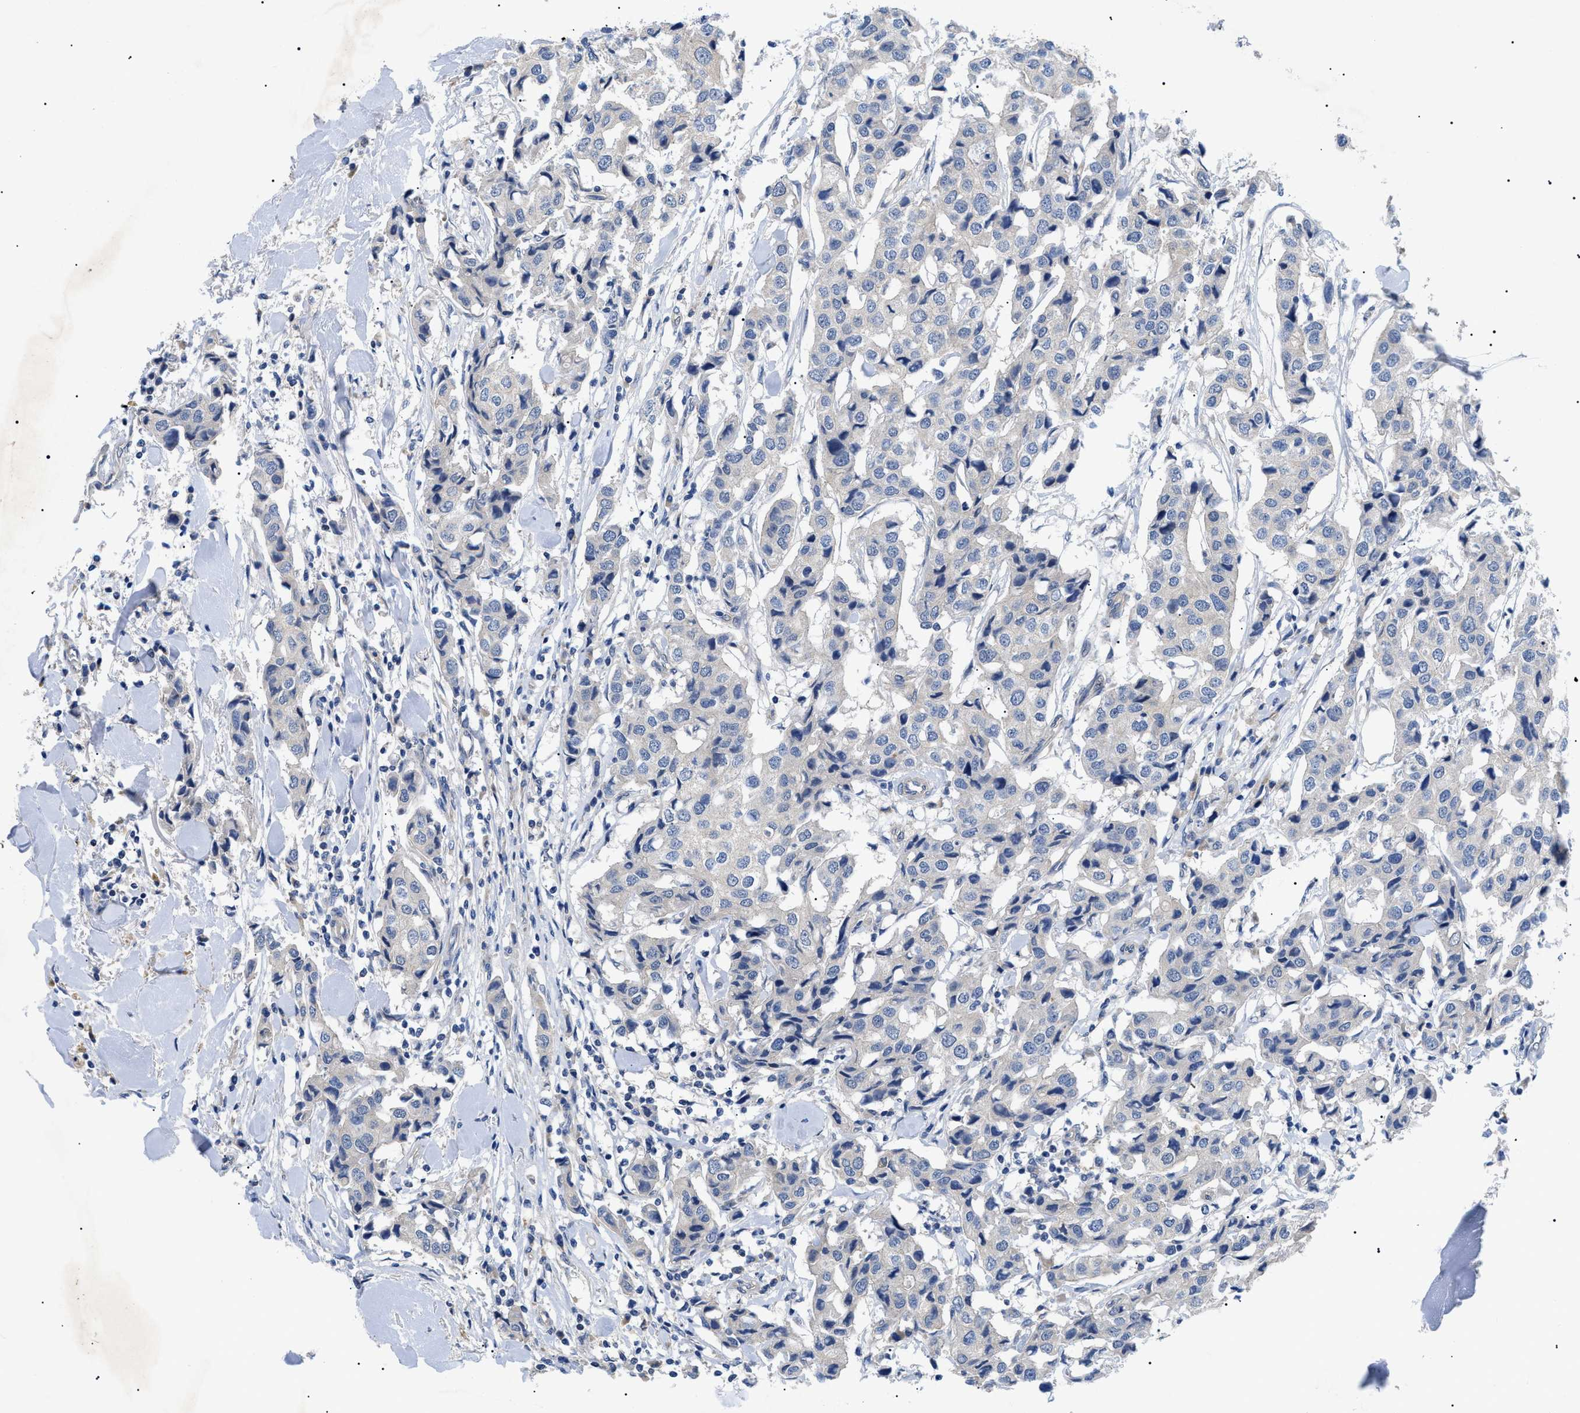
{"staining": {"intensity": "weak", "quantity": "<25%", "location": "cytoplasmic/membranous"}, "tissue": "breast cancer", "cell_type": "Tumor cells", "image_type": "cancer", "snomed": [{"axis": "morphology", "description": "Duct carcinoma"}, {"axis": "topography", "description": "Breast"}], "caption": "Micrograph shows no significant protein positivity in tumor cells of breast cancer (infiltrating ductal carcinoma). (DAB immunohistochemistry (IHC), high magnification).", "gene": "RIPK1", "patient": {"sex": "female", "age": 80}}